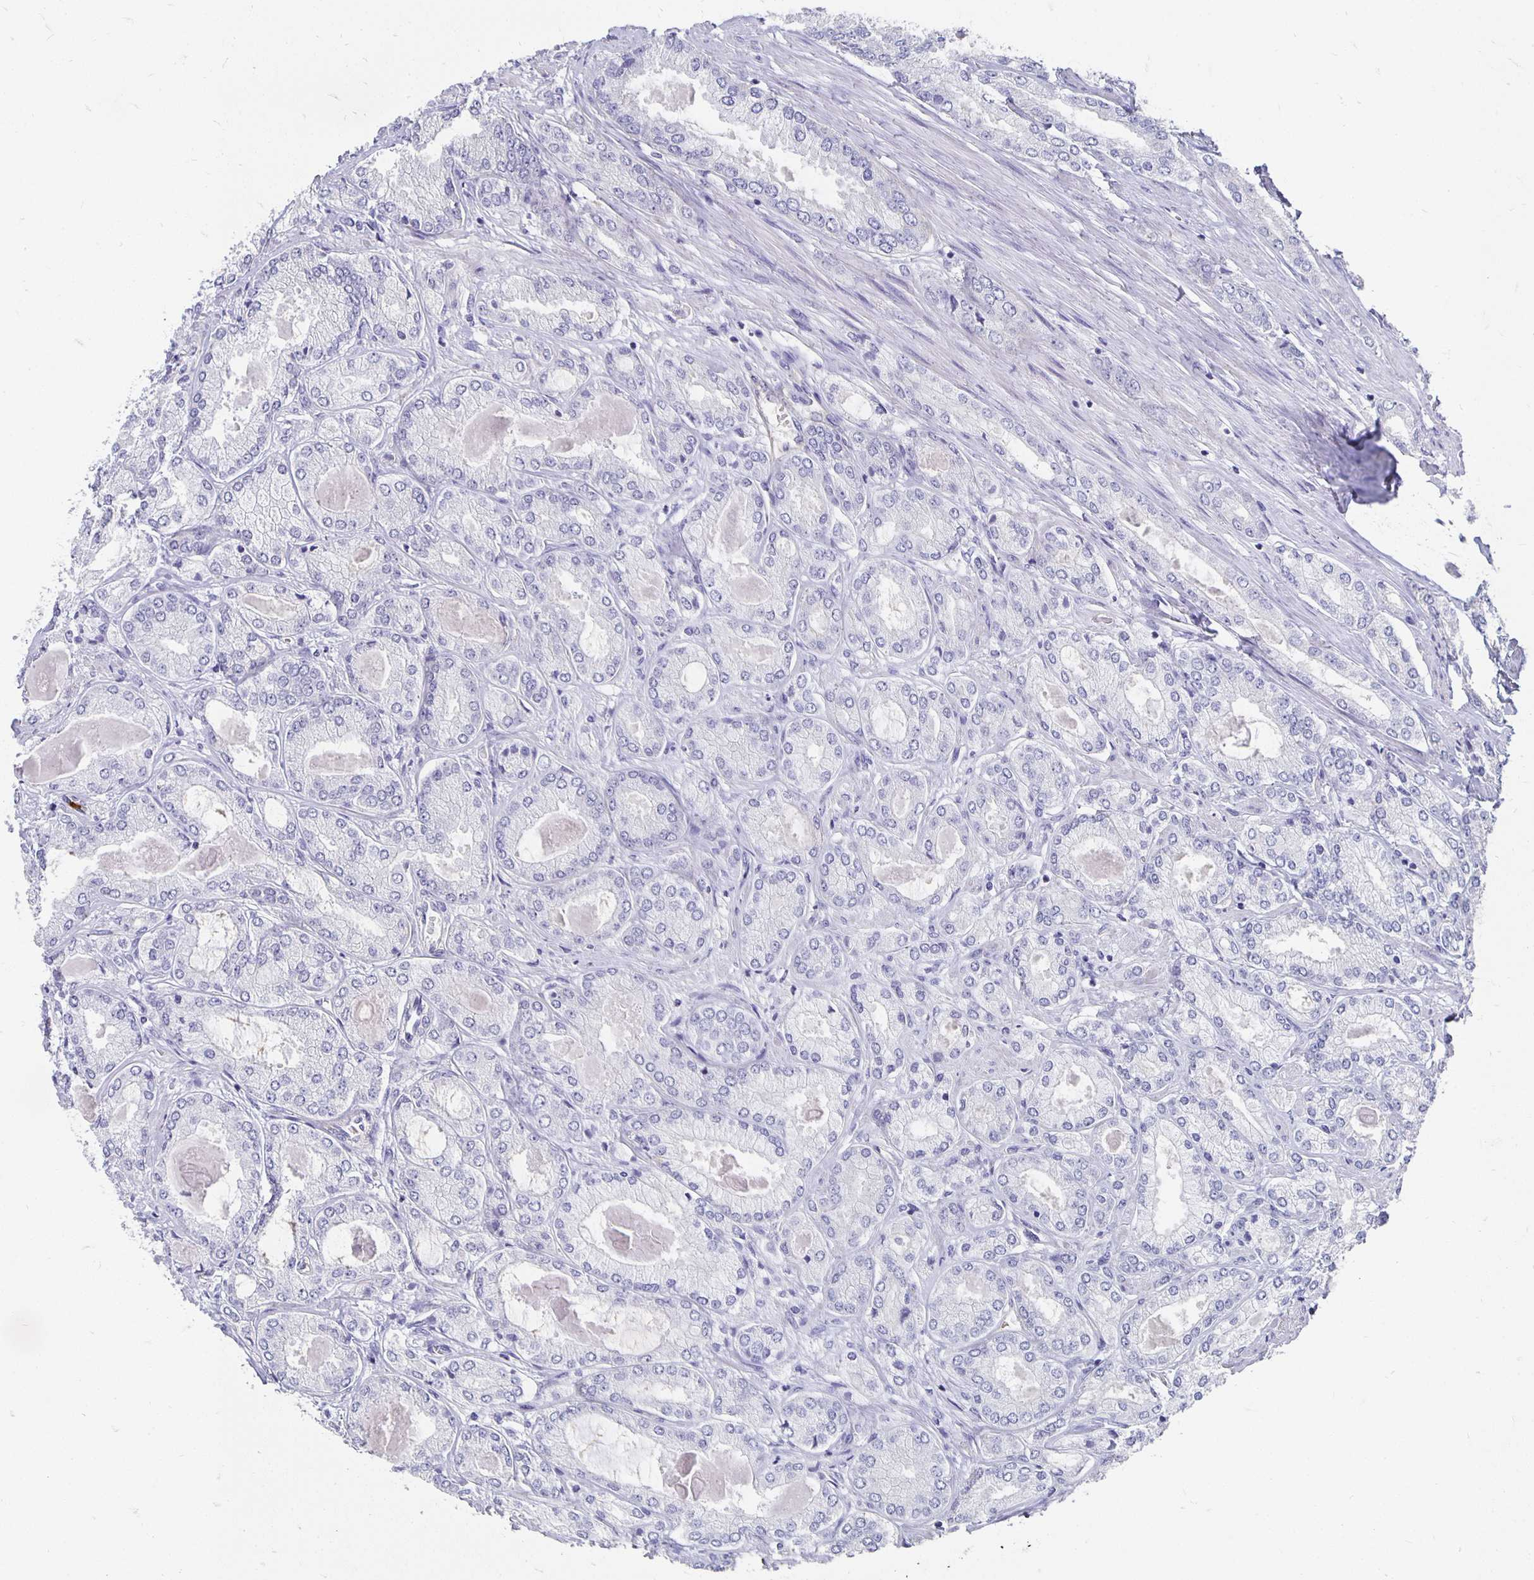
{"staining": {"intensity": "negative", "quantity": "none", "location": "none"}, "tissue": "prostate cancer", "cell_type": "Tumor cells", "image_type": "cancer", "snomed": [{"axis": "morphology", "description": "Adenocarcinoma, High grade"}, {"axis": "topography", "description": "Prostate"}], "caption": "Tumor cells are negative for brown protein staining in prostate cancer.", "gene": "APOB", "patient": {"sex": "male", "age": 68}}